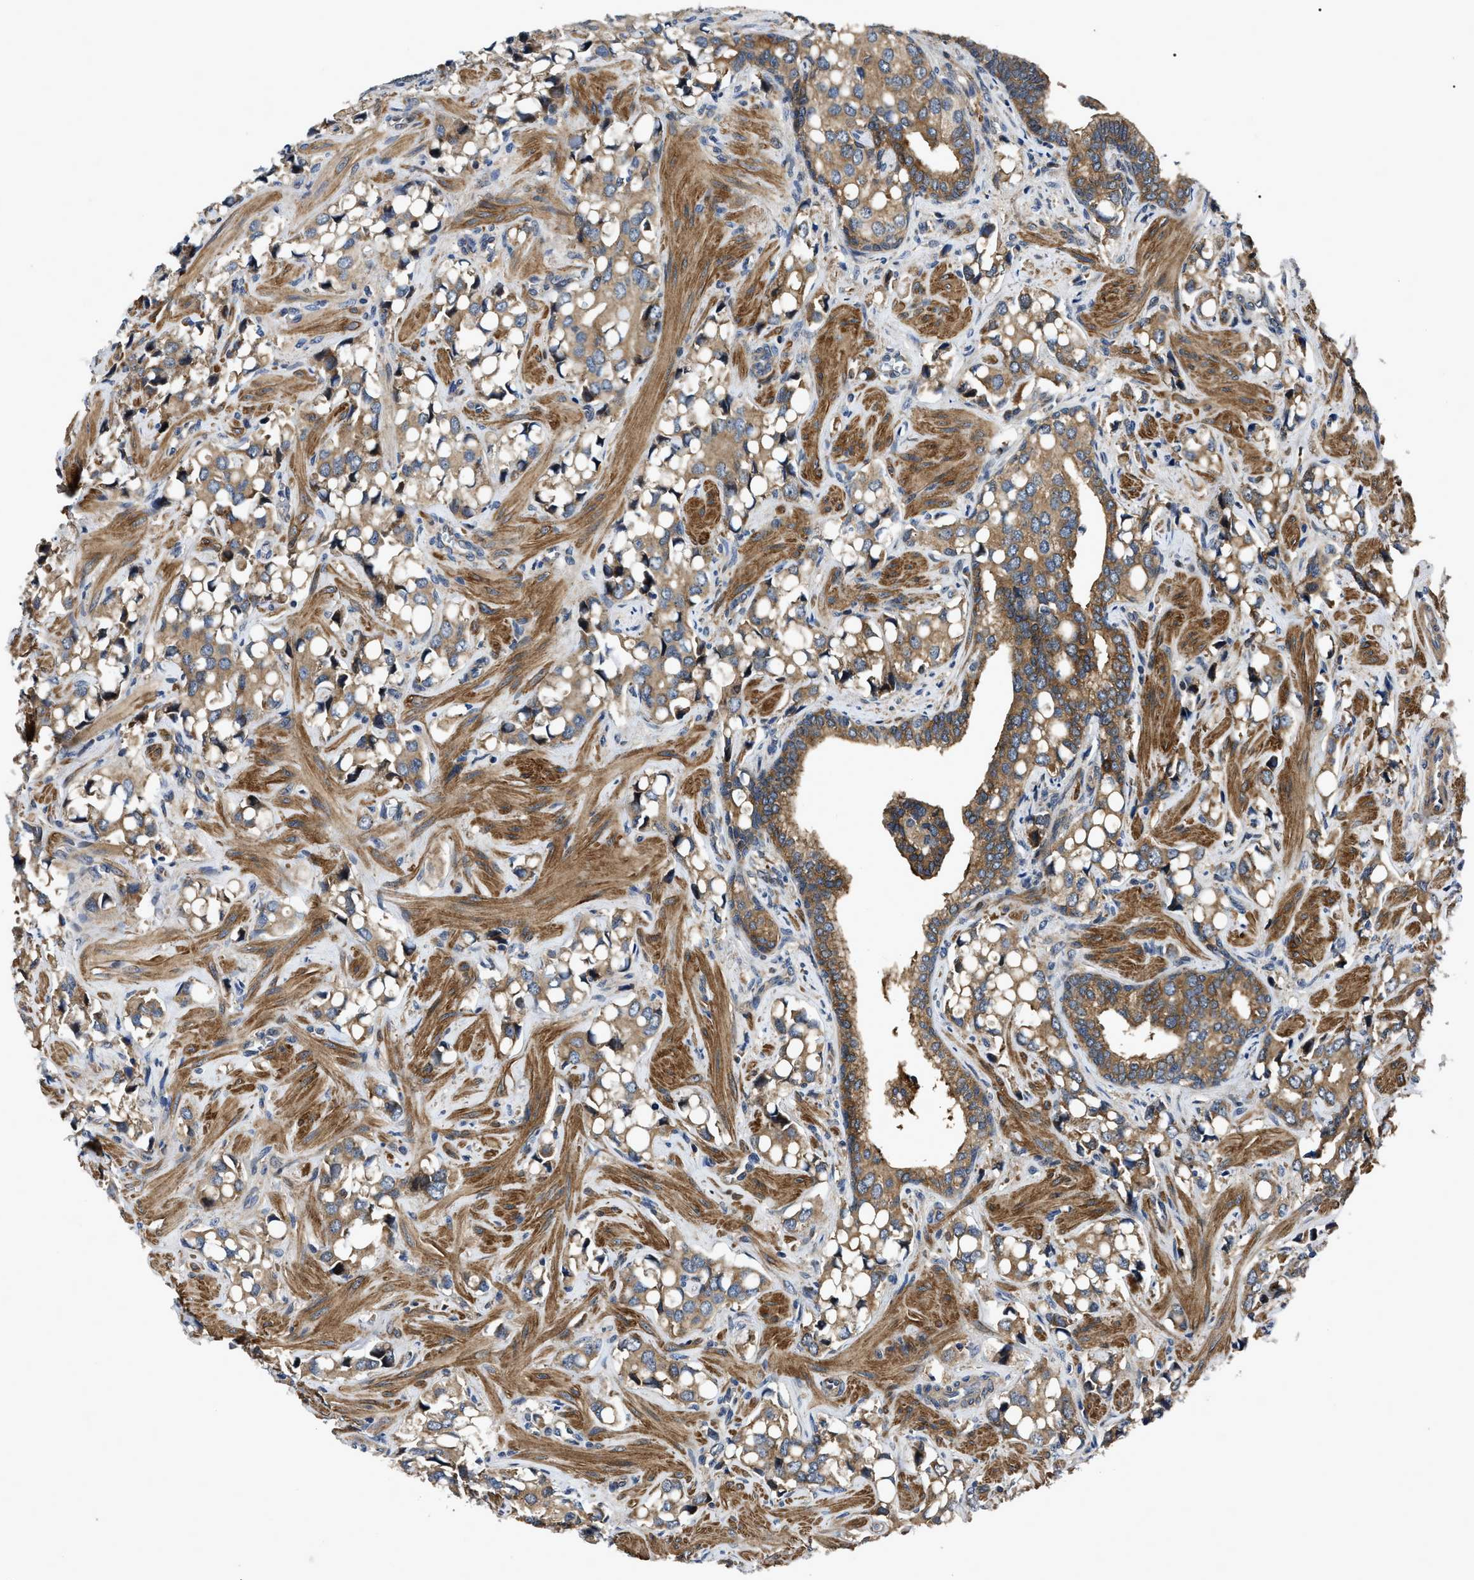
{"staining": {"intensity": "moderate", "quantity": ">75%", "location": "cytoplasmic/membranous"}, "tissue": "prostate cancer", "cell_type": "Tumor cells", "image_type": "cancer", "snomed": [{"axis": "morphology", "description": "Adenocarcinoma, High grade"}, {"axis": "topography", "description": "Prostate"}], "caption": "Moderate cytoplasmic/membranous positivity is seen in about >75% of tumor cells in prostate cancer (high-grade adenocarcinoma).", "gene": "PPWD1", "patient": {"sex": "male", "age": 52}}